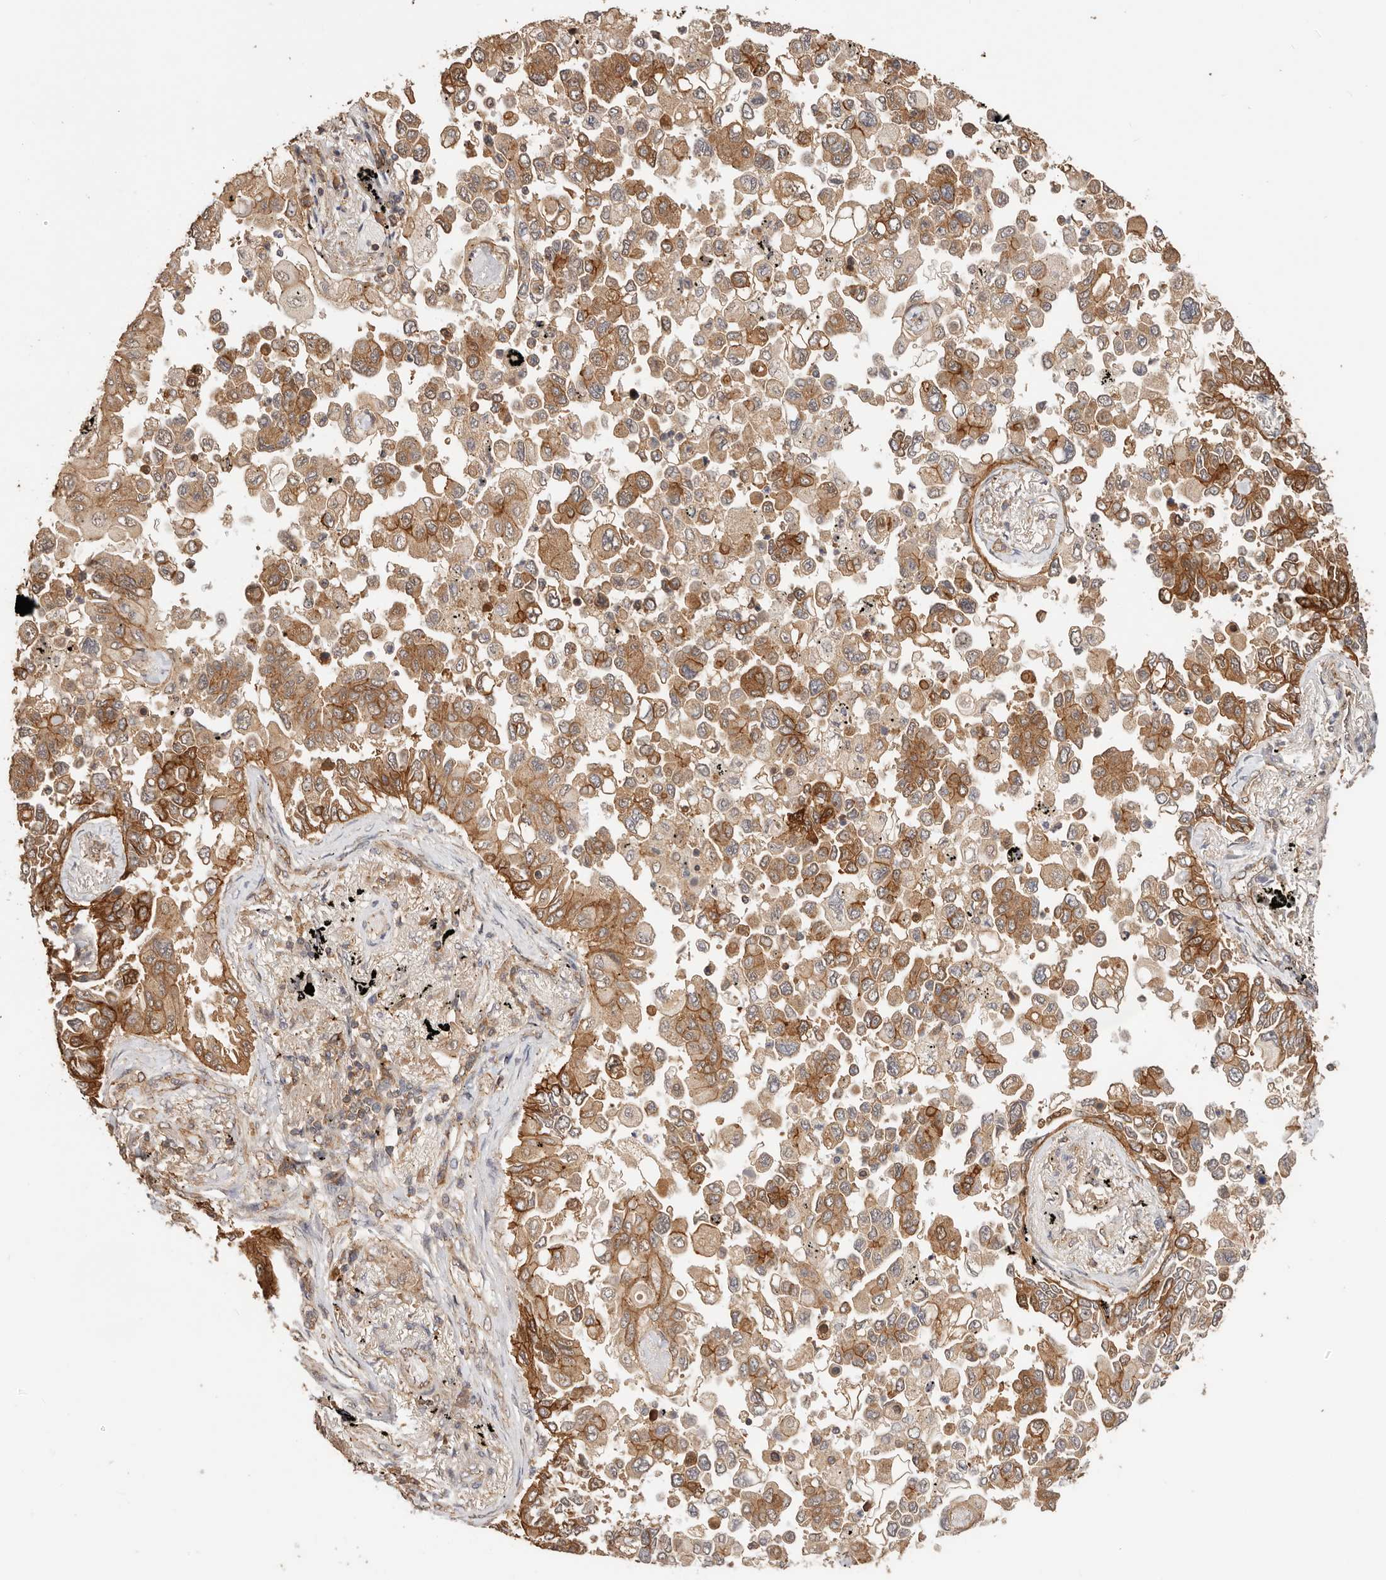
{"staining": {"intensity": "moderate", "quantity": ">75%", "location": "cytoplasmic/membranous"}, "tissue": "lung cancer", "cell_type": "Tumor cells", "image_type": "cancer", "snomed": [{"axis": "morphology", "description": "Adenocarcinoma, NOS"}, {"axis": "topography", "description": "Lung"}], "caption": "Lung adenocarcinoma tissue demonstrates moderate cytoplasmic/membranous expression in approximately >75% of tumor cells", "gene": "AFDN", "patient": {"sex": "female", "age": 67}}